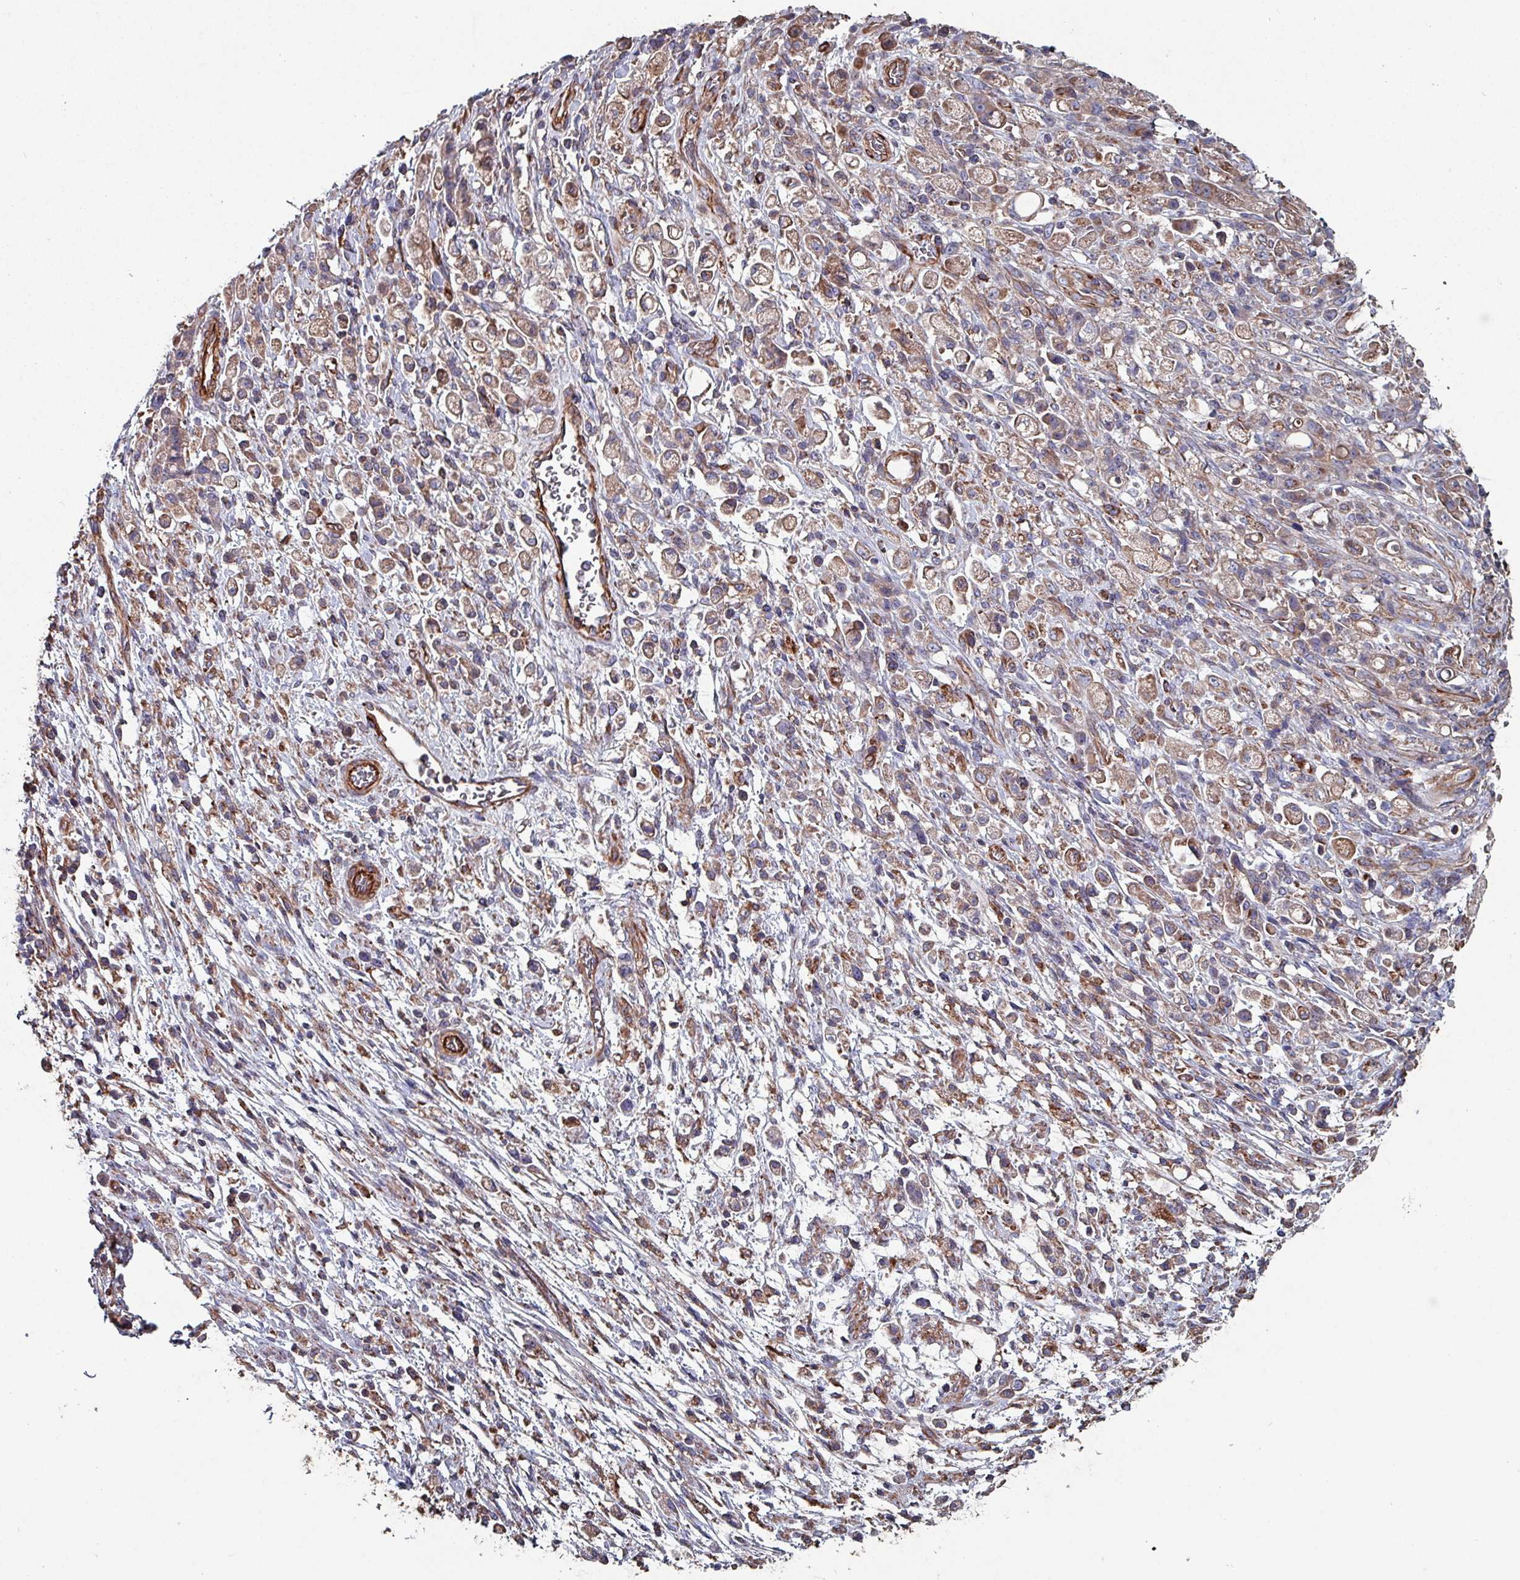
{"staining": {"intensity": "weak", "quantity": "25%-75%", "location": "cytoplasmic/membranous"}, "tissue": "stomach cancer", "cell_type": "Tumor cells", "image_type": "cancer", "snomed": [{"axis": "morphology", "description": "Adenocarcinoma, NOS"}, {"axis": "topography", "description": "Stomach"}], "caption": "The image reveals staining of stomach cancer, revealing weak cytoplasmic/membranous protein expression (brown color) within tumor cells.", "gene": "ANO10", "patient": {"sex": "female", "age": 60}}